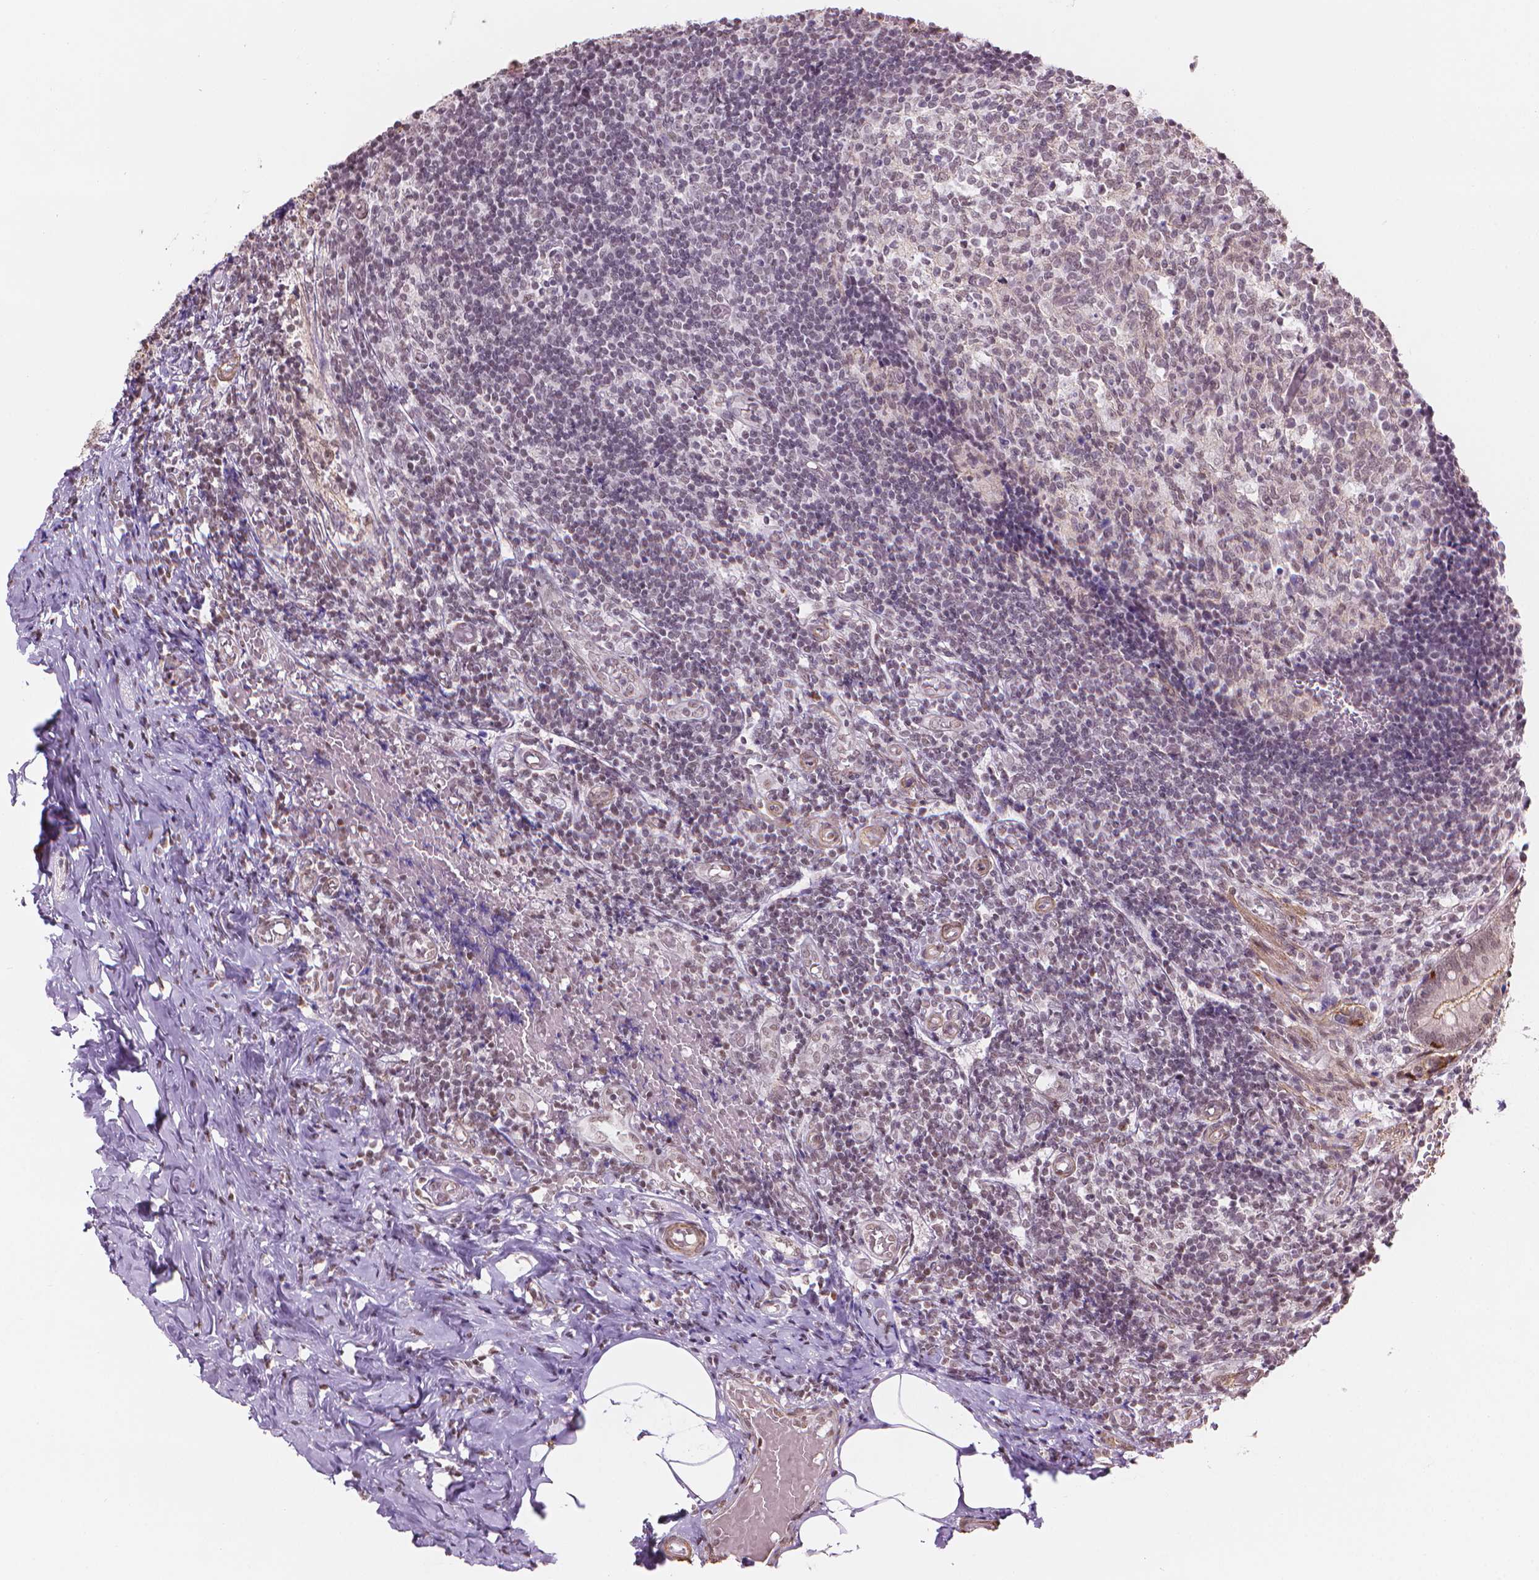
{"staining": {"intensity": "weak", "quantity": ">75%", "location": "cytoplasmic/membranous,nuclear"}, "tissue": "appendix", "cell_type": "Glandular cells", "image_type": "normal", "snomed": [{"axis": "morphology", "description": "Normal tissue, NOS"}, {"axis": "topography", "description": "Appendix"}], "caption": "Glandular cells exhibit weak cytoplasmic/membranous,nuclear positivity in about >75% of cells in unremarkable appendix. (Stains: DAB in brown, nuclei in blue, Microscopy: brightfield microscopy at high magnification).", "gene": "HOXD4", "patient": {"sex": "female", "age": 32}}